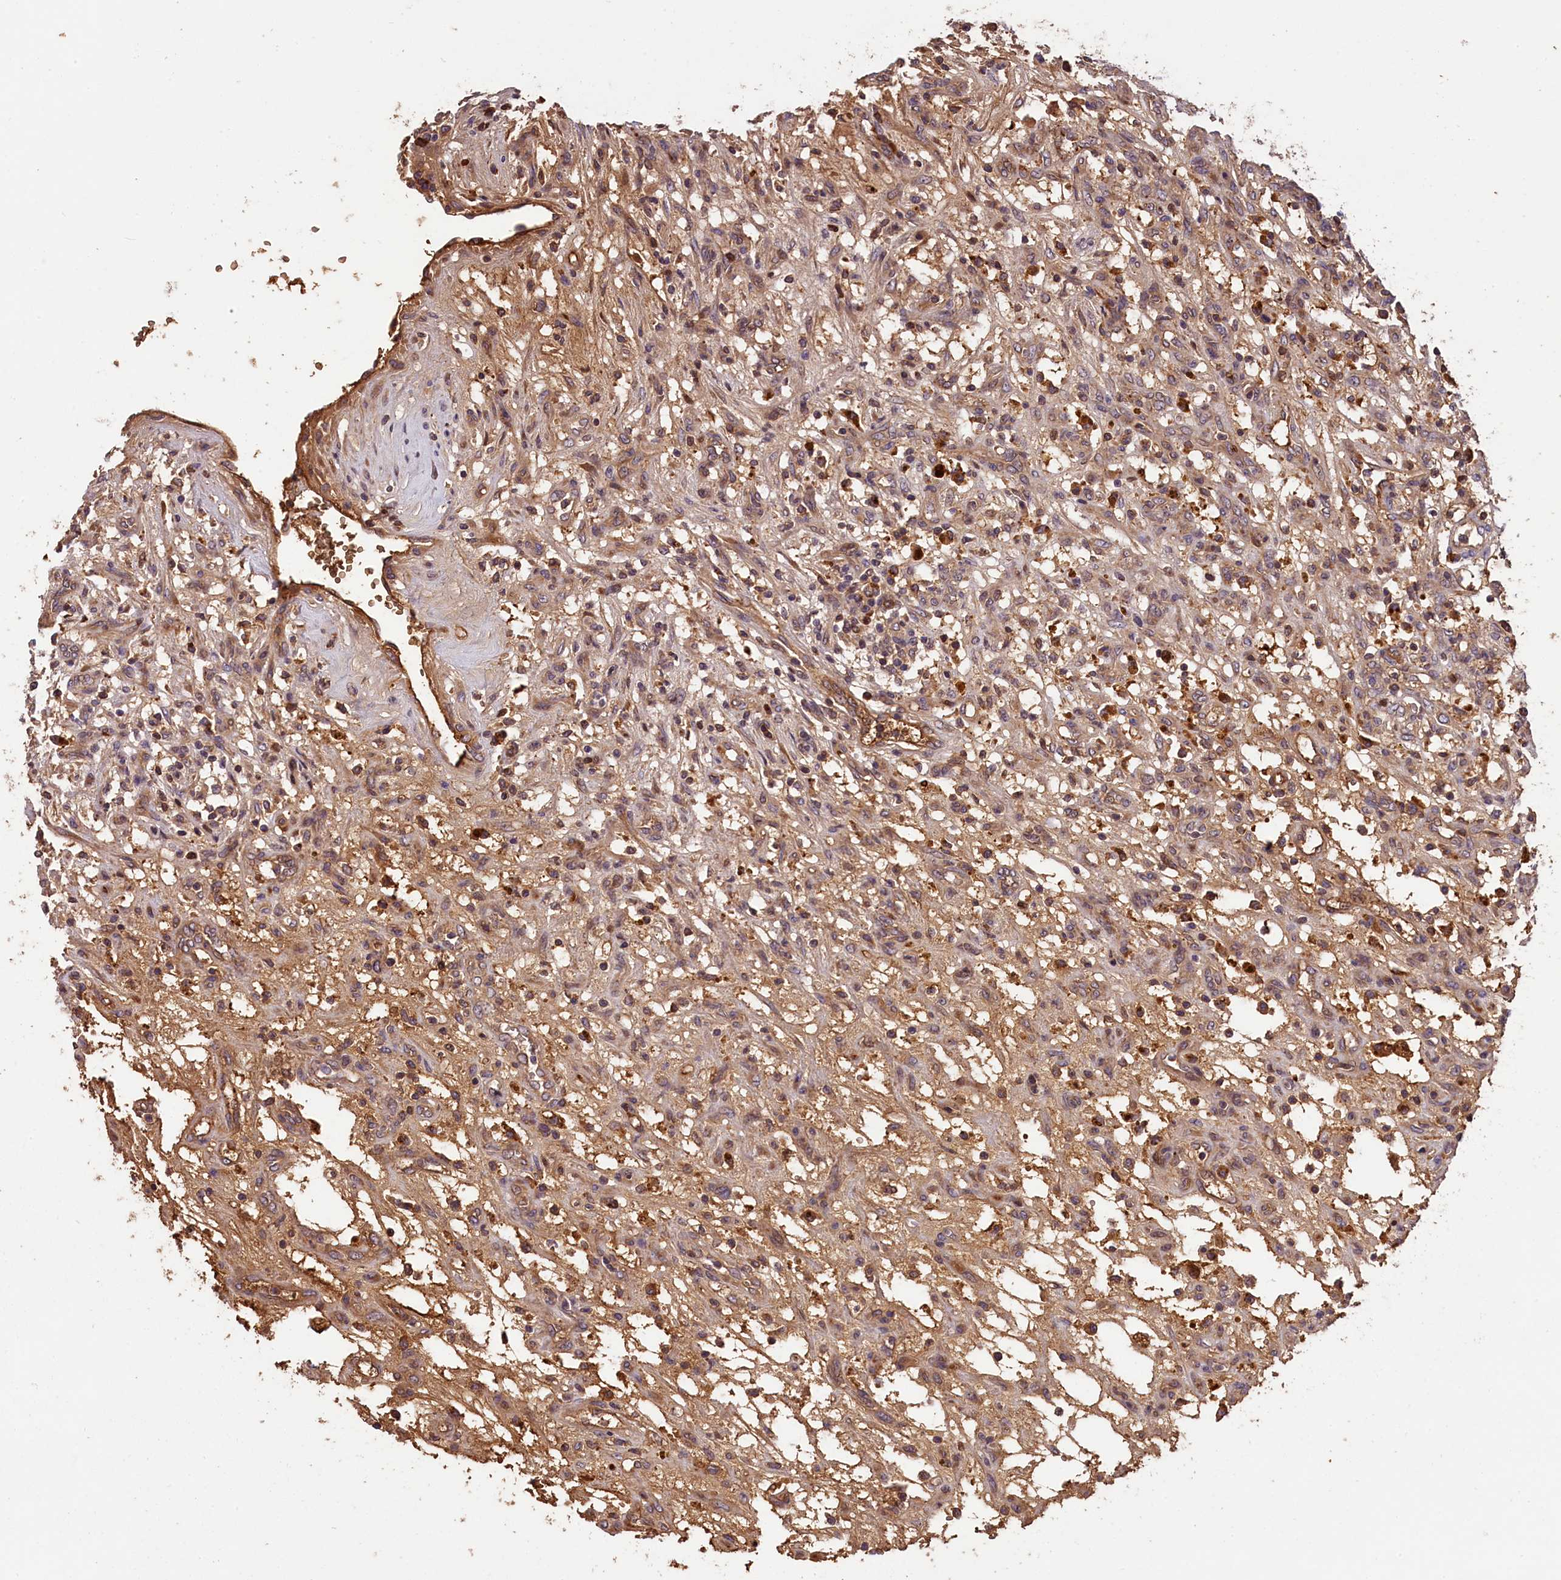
{"staining": {"intensity": "weak", "quantity": ">75%", "location": "cytoplasmic/membranous"}, "tissue": "renal cancer", "cell_type": "Tumor cells", "image_type": "cancer", "snomed": [{"axis": "morphology", "description": "Adenocarcinoma, NOS"}, {"axis": "topography", "description": "Kidney"}], "caption": "Human renal cancer (adenocarcinoma) stained with a brown dye displays weak cytoplasmic/membranous positive expression in approximately >75% of tumor cells.", "gene": "PHAF1", "patient": {"sex": "female", "age": 57}}